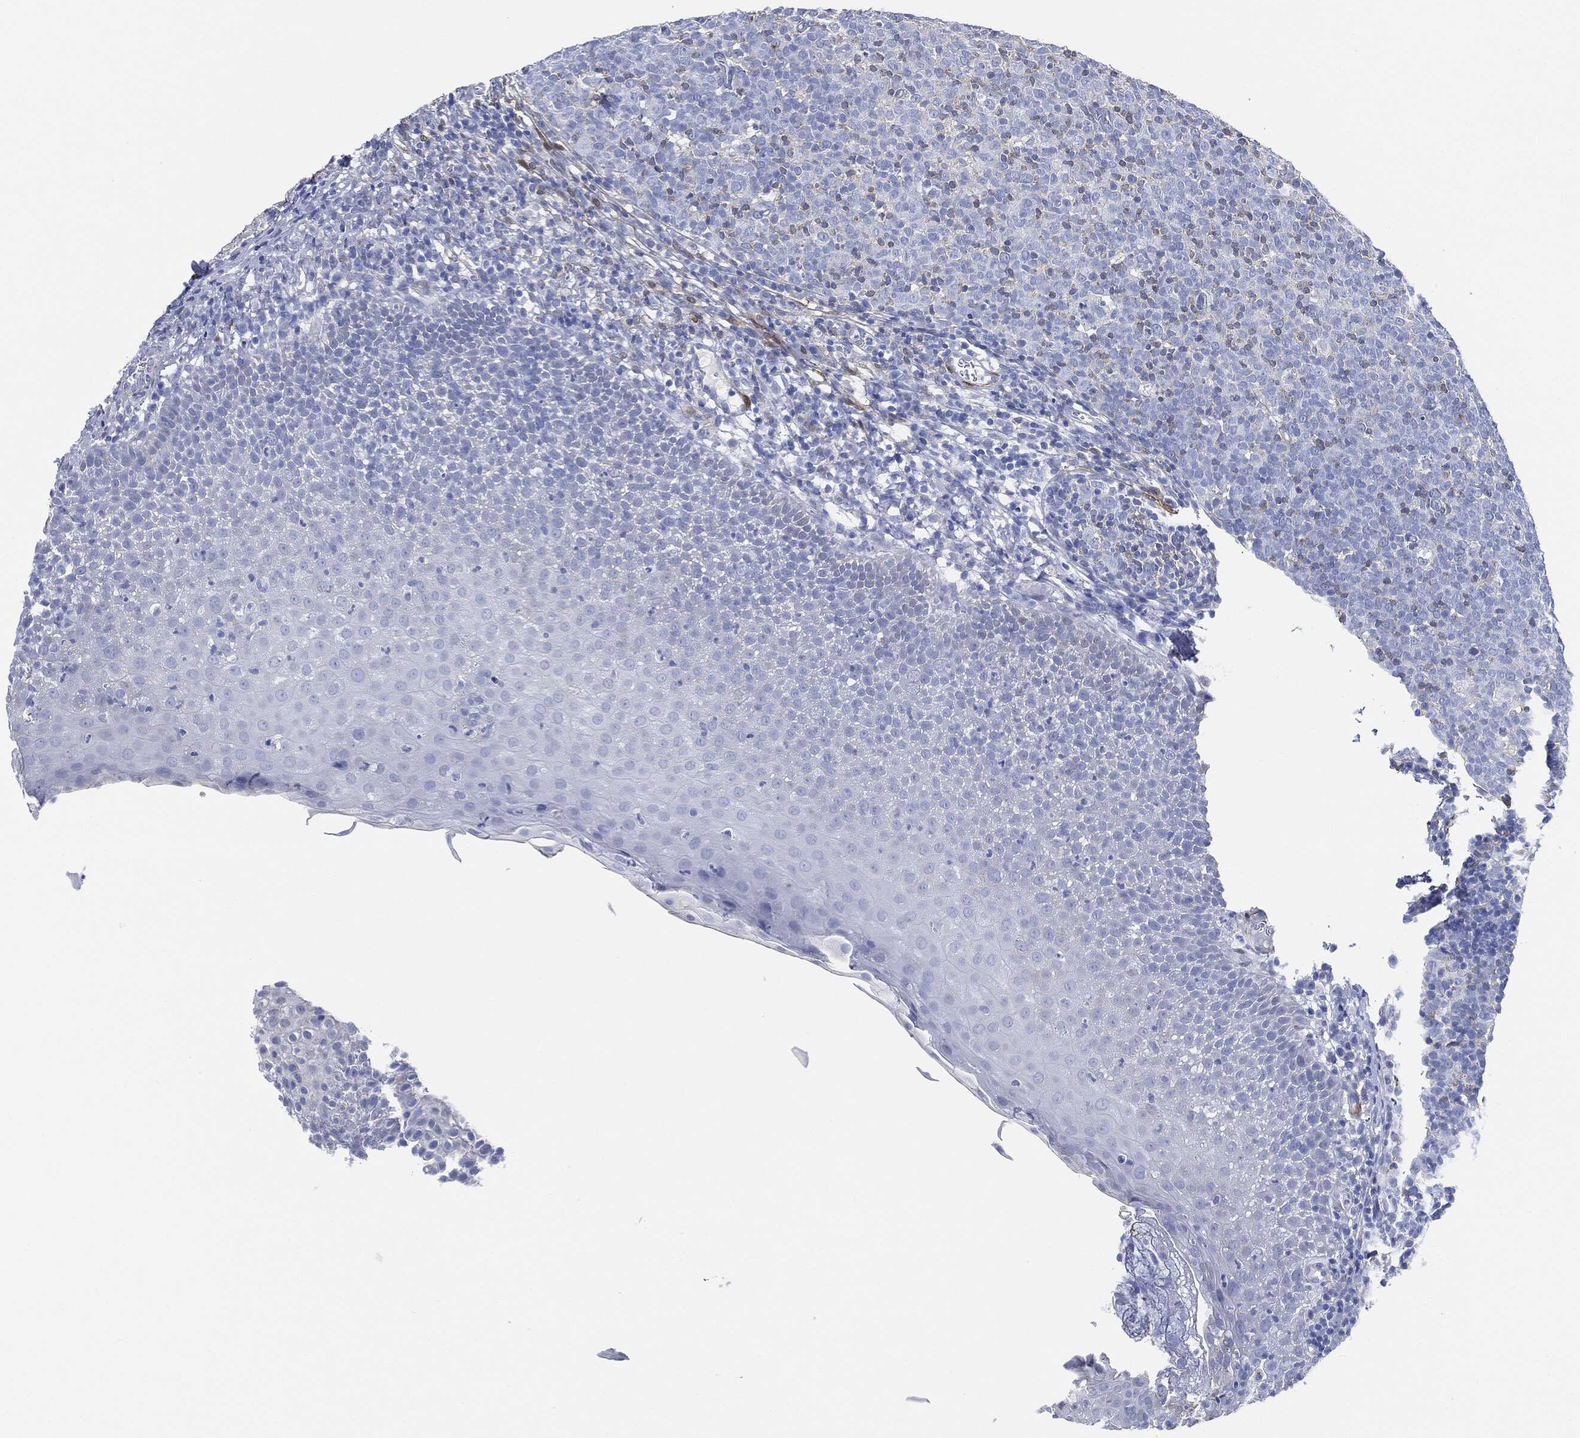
{"staining": {"intensity": "negative", "quantity": "none", "location": "none"}, "tissue": "tonsil", "cell_type": "Germinal center cells", "image_type": "normal", "snomed": [{"axis": "morphology", "description": "Normal tissue, NOS"}, {"axis": "topography", "description": "Tonsil"}], "caption": "The micrograph shows no significant staining in germinal center cells of tonsil. Brightfield microscopy of IHC stained with DAB (3,3'-diaminobenzidine) (brown) and hematoxylin (blue), captured at high magnification.", "gene": "TAGLN", "patient": {"sex": "female", "age": 5}}